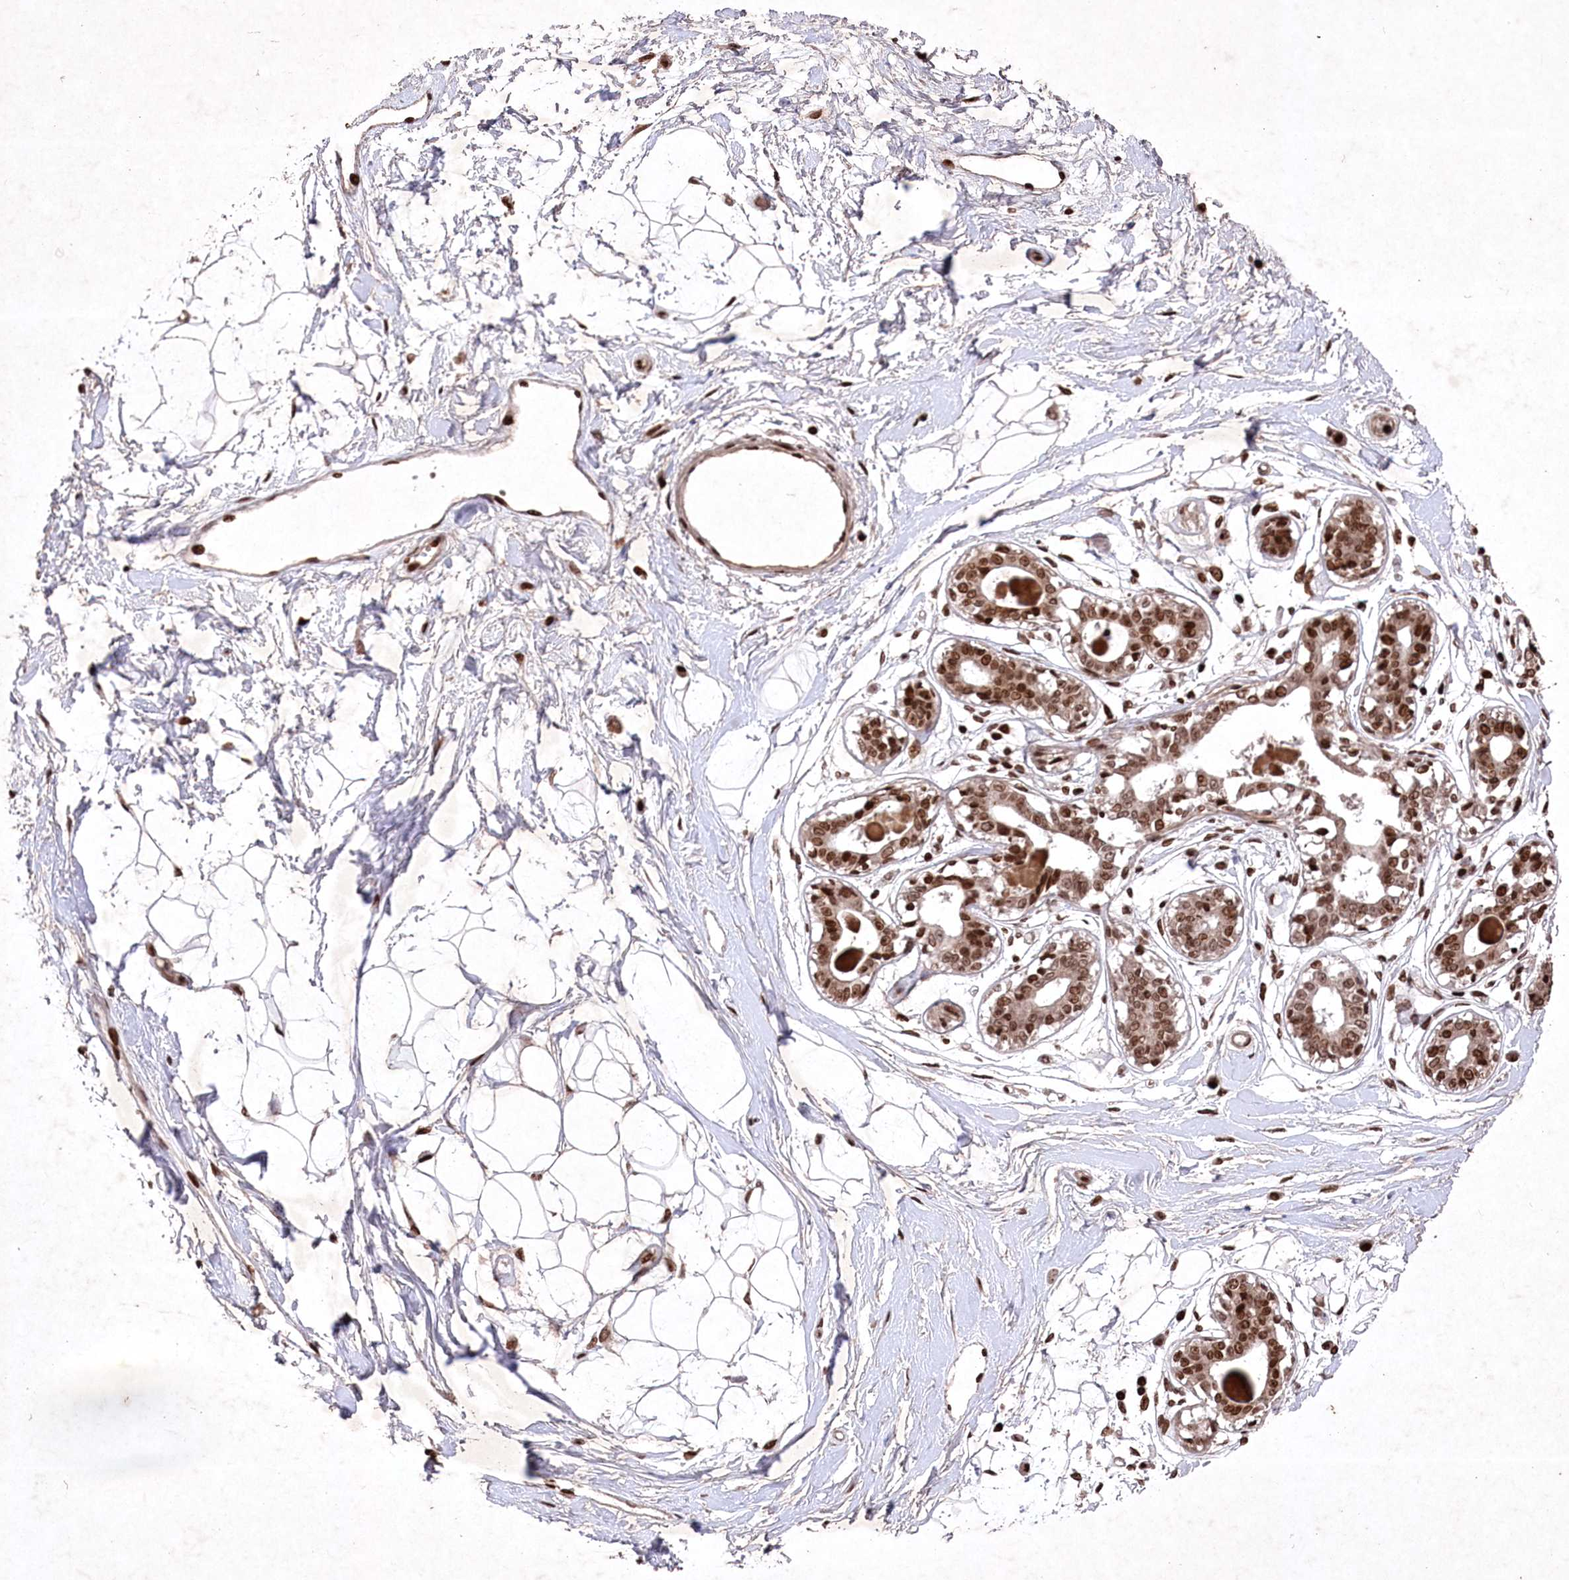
{"staining": {"intensity": "moderate", "quantity": ">75%", "location": "nuclear"}, "tissue": "breast", "cell_type": "Adipocytes", "image_type": "normal", "snomed": [{"axis": "morphology", "description": "Normal tissue, NOS"}, {"axis": "topography", "description": "Breast"}], "caption": "Immunohistochemical staining of unremarkable human breast exhibits >75% levels of moderate nuclear protein expression in approximately >75% of adipocytes.", "gene": "CCSER2", "patient": {"sex": "female", "age": 45}}